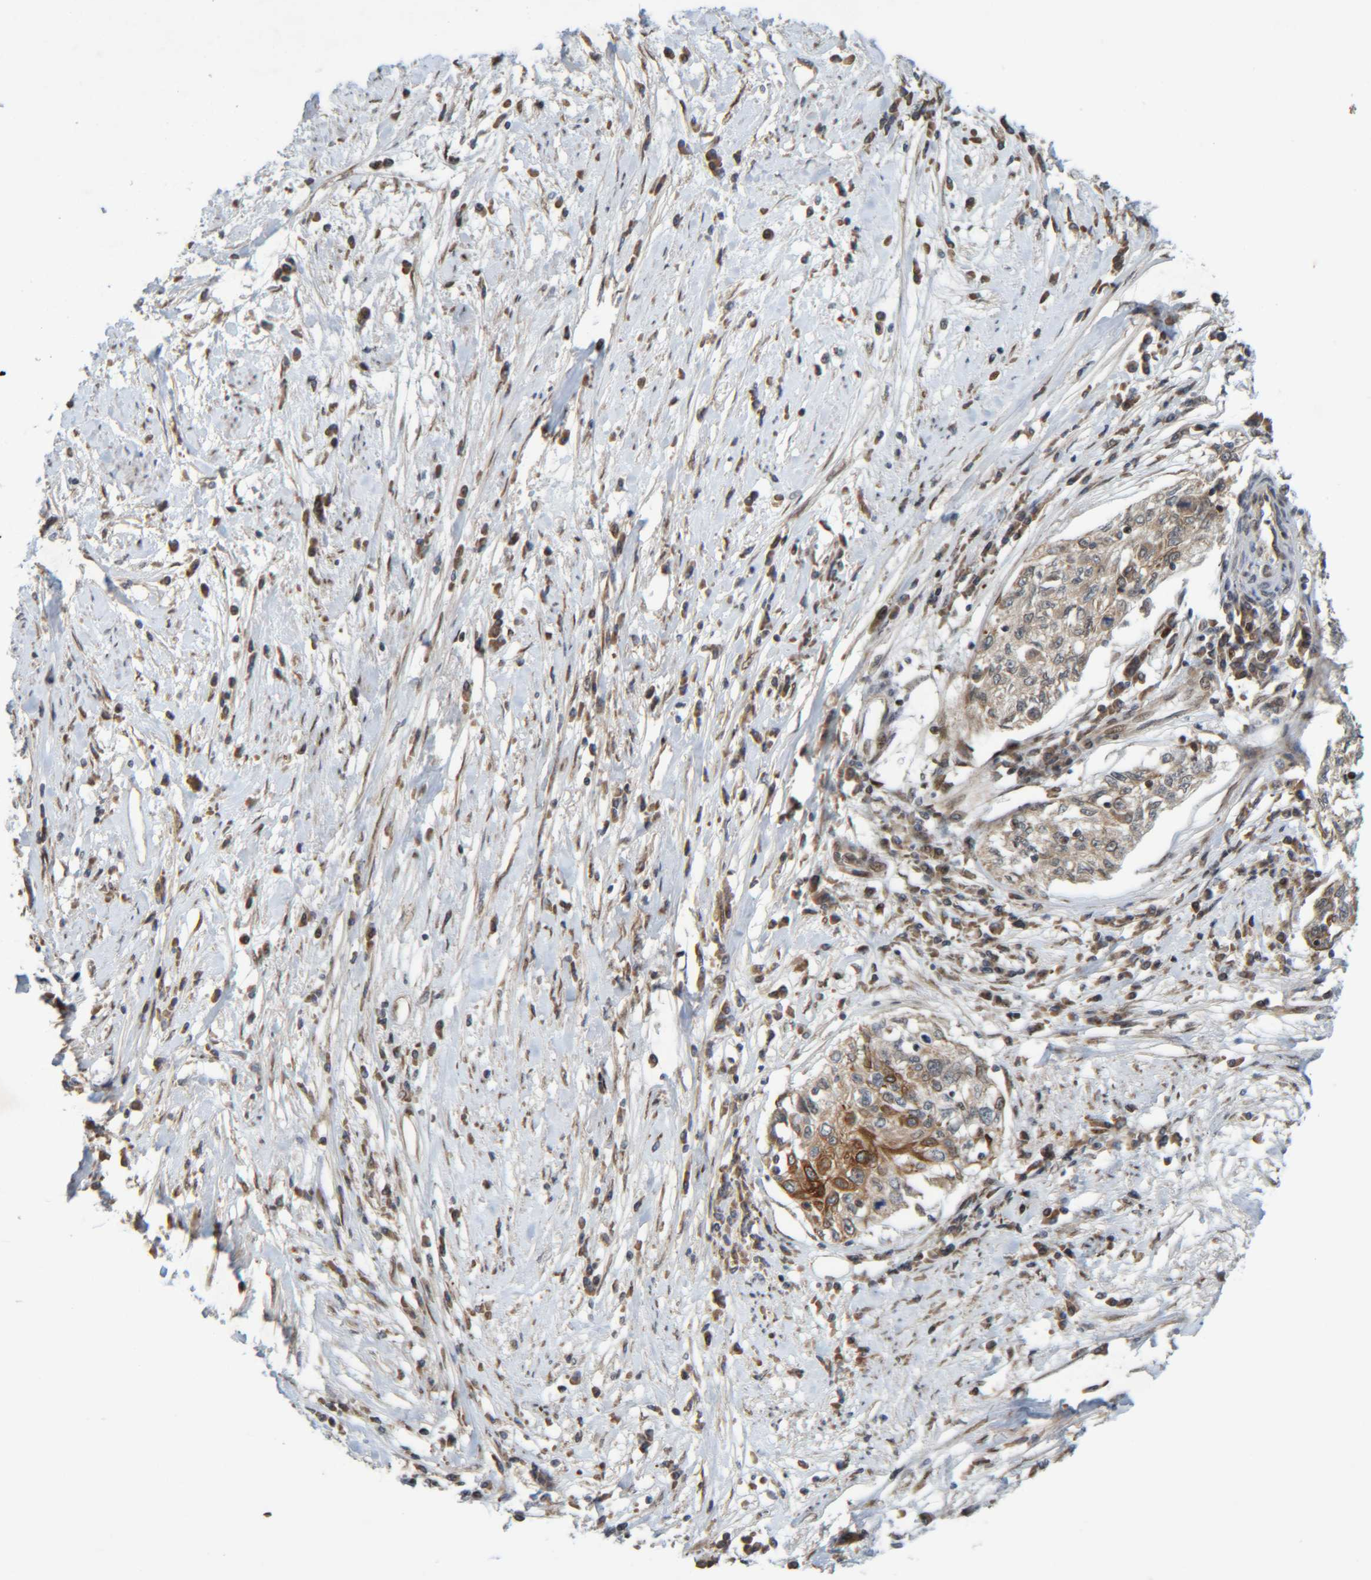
{"staining": {"intensity": "moderate", "quantity": "<25%", "location": "cytoplasmic/membranous"}, "tissue": "cervical cancer", "cell_type": "Tumor cells", "image_type": "cancer", "snomed": [{"axis": "morphology", "description": "Squamous cell carcinoma, NOS"}, {"axis": "topography", "description": "Cervix"}], "caption": "An image showing moderate cytoplasmic/membranous expression in approximately <25% of tumor cells in cervical squamous cell carcinoma, as visualized by brown immunohistochemical staining.", "gene": "CCDC57", "patient": {"sex": "female", "age": 57}}